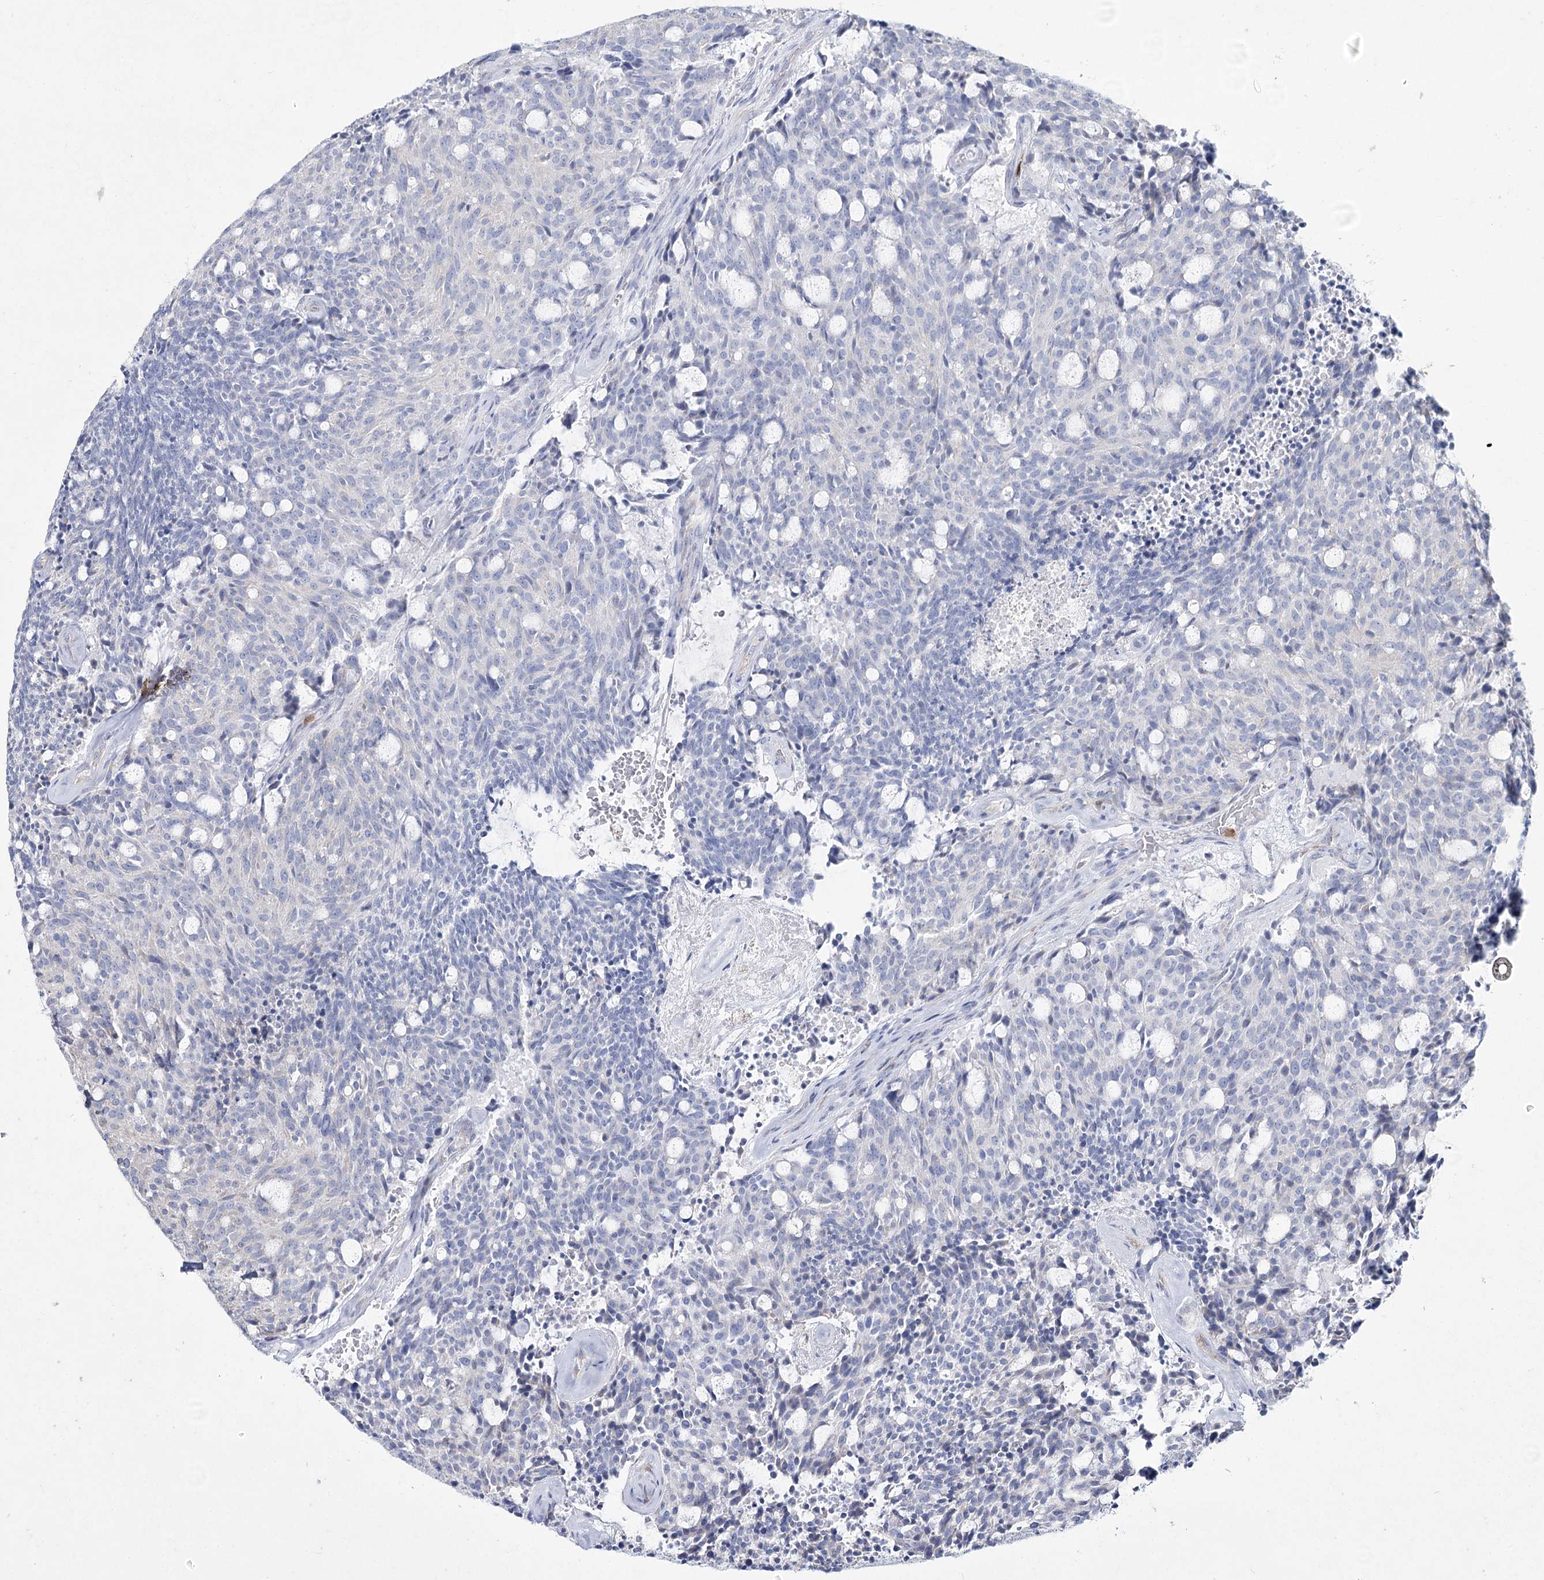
{"staining": {"intensity": "negative", "quantity": "none", "location": "none"}, "tissue": "carcinoid", "cell_type": "Tumor cells", "image_type": "cancer", "snomed": [{"axis": "morphology", "description": "Carcinoid, malignant, NOS"}, {"axis": "topography", "description": "Pancreas"}], "caption": "Immunohistochemical staining of human malignant carcinoid shows no significant positivity in tumor cells.", "gene": "NIPAL4", "patient": {"sex": "female", "age": 54}}